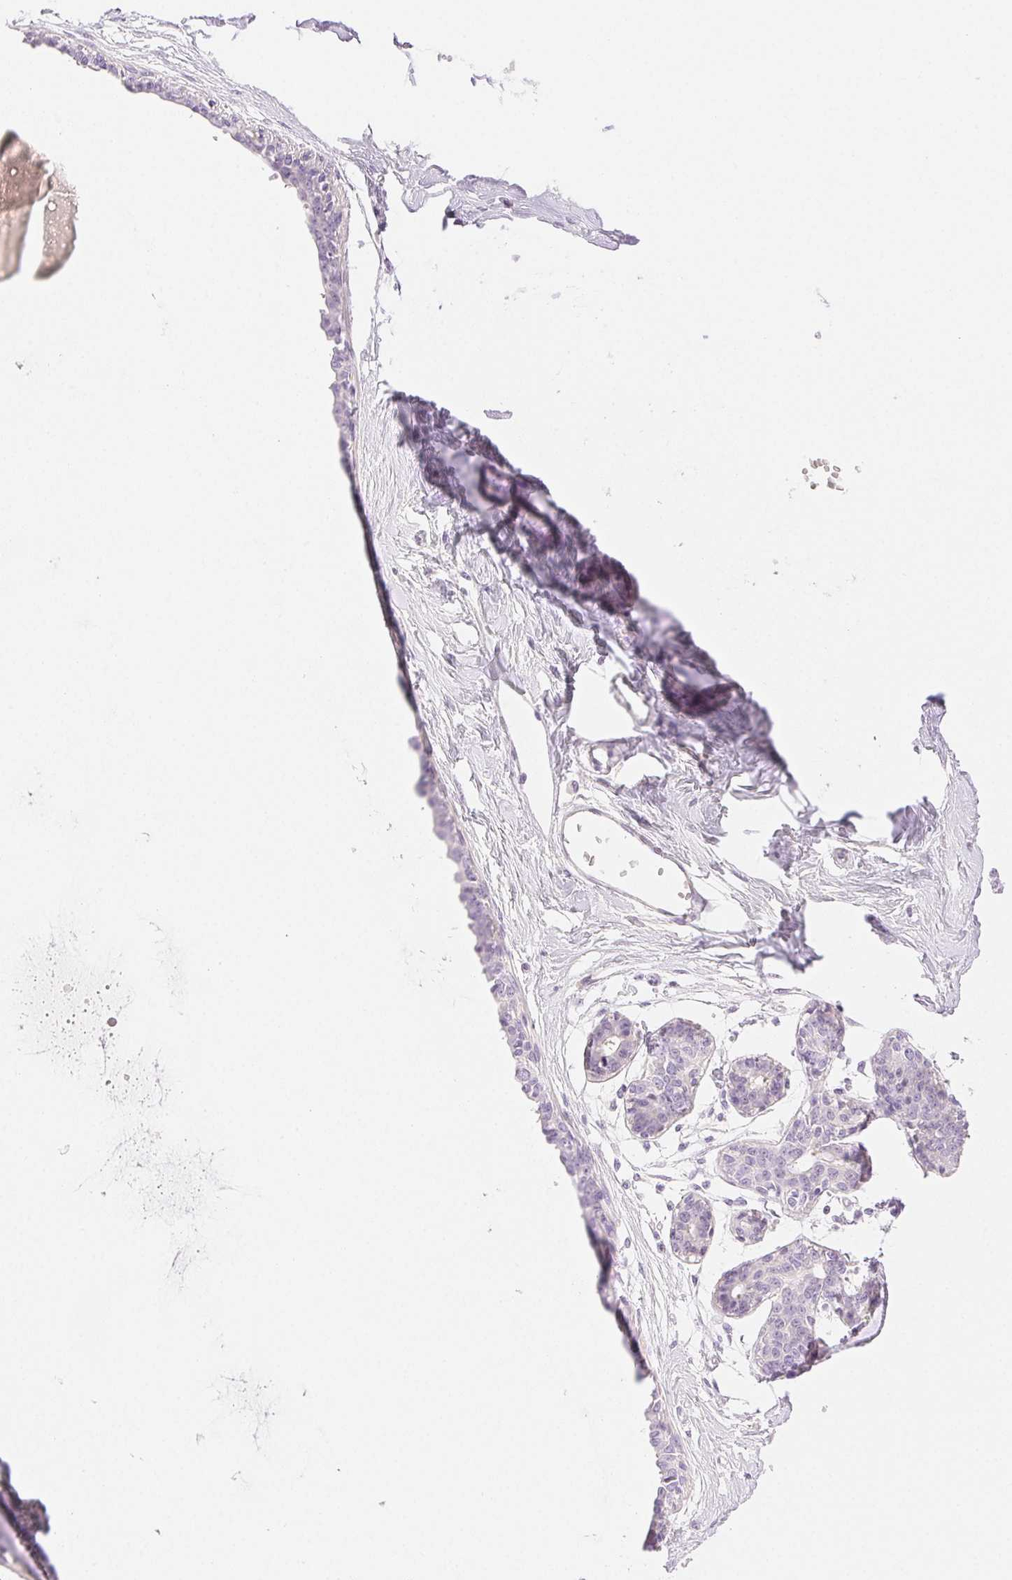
{"staining": {"intensity": "negative", "quantity": "none", "location": "none"}, "tissue": "breast", "cell_type": "Adipocytes", "image_type": "normal", "snomed": [{"axis": "morphology", "description": "Normal tissue, NOS"}, {"axis": "topography", "description": "Breast"}], "caption": "An immunohistochemistry micrograph of normal breast is shown. There is no staining in adipocytes of breast. (DAB (3,3'-diaminobenzidine) immunohistochemistry (IHC) visualized using brightfield microscopy, high magnification).", "gene": "SPACA4", "patient": {"sex": "female", "age": 45}}